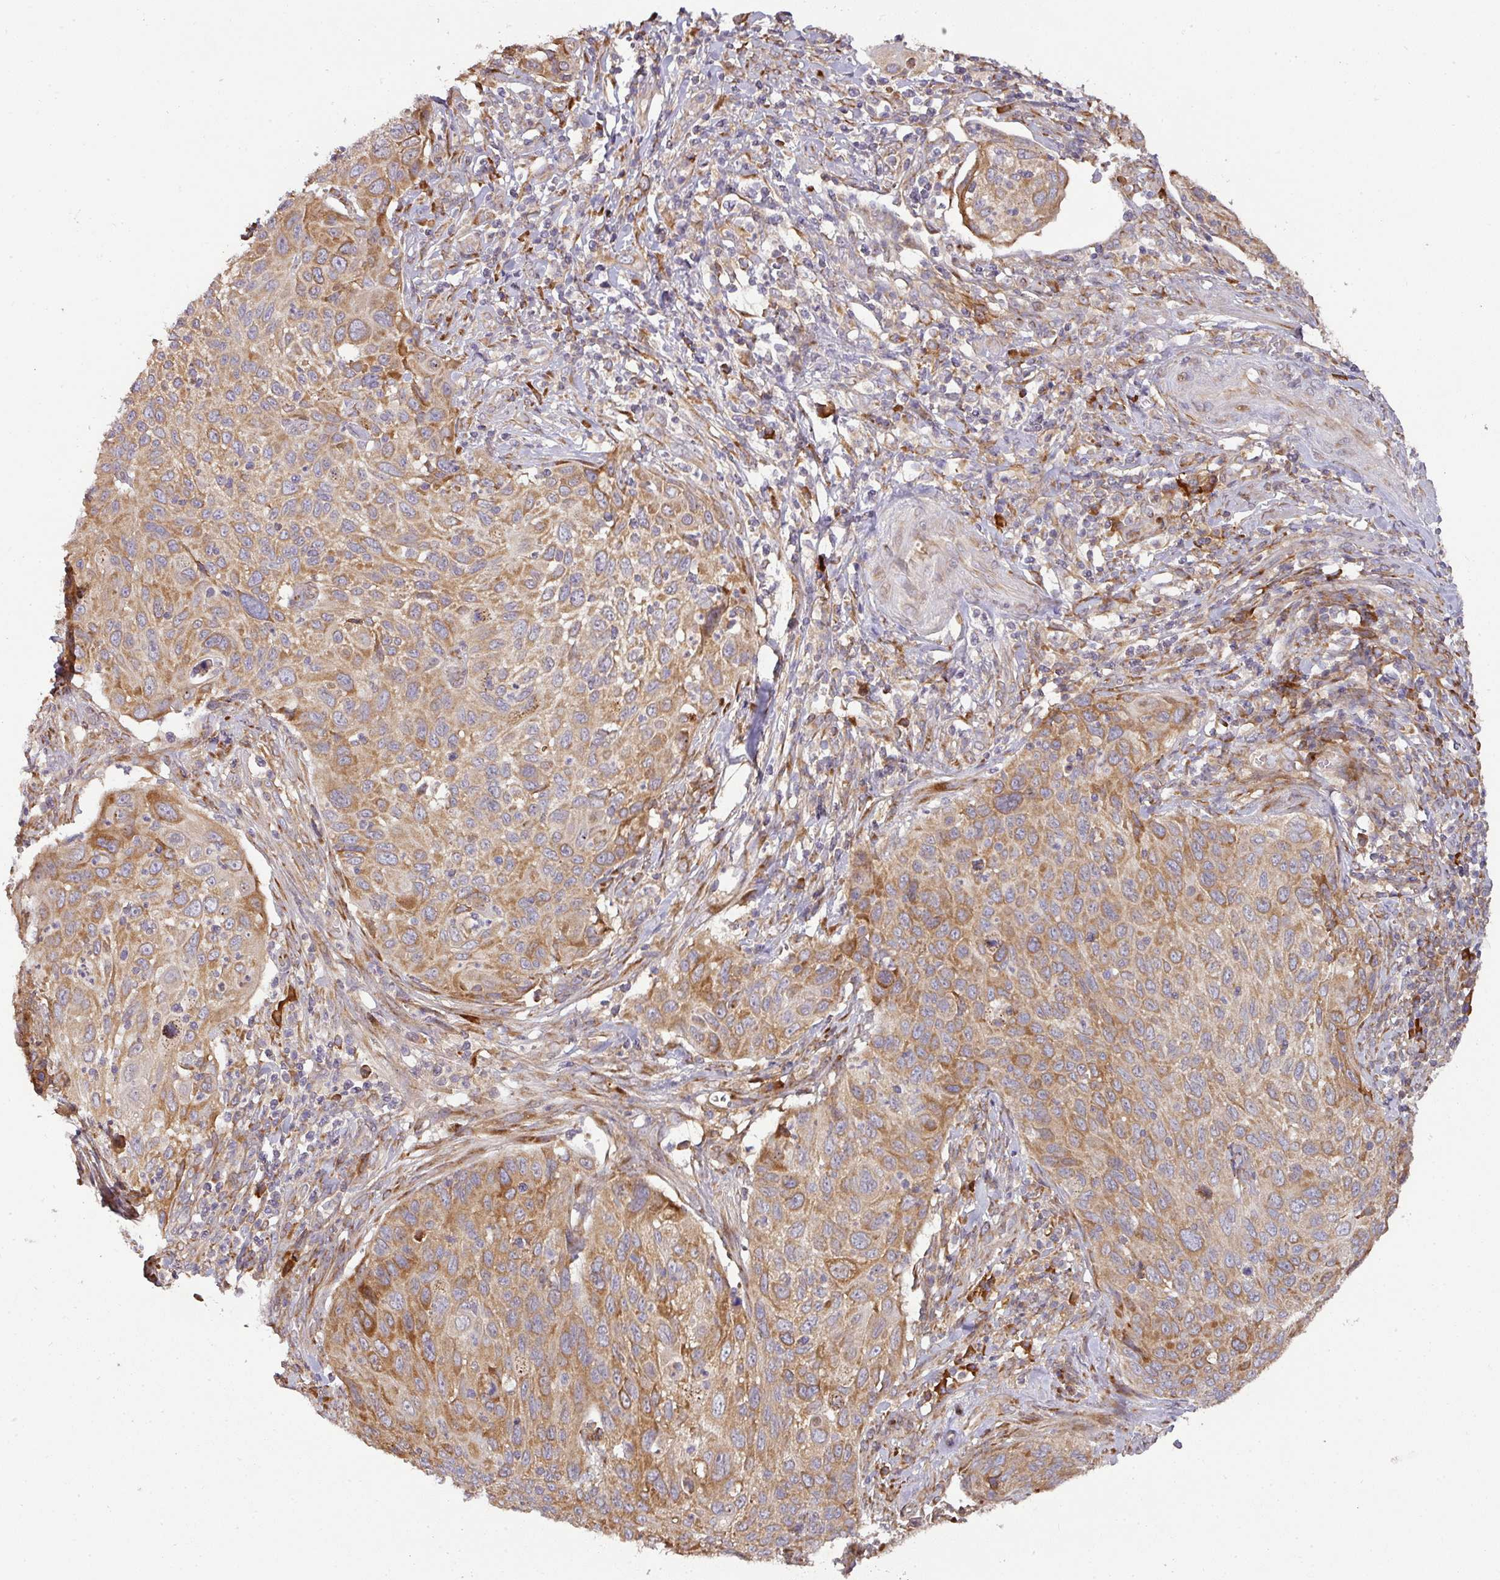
{"staining": {"intensity": "moderate", "quantity": ">75%", "location": "cytoplasmic/membranous"}, "tissue": "cervical cancer", "cell_type": "Tumor cells", "image_type": "cancer", "snomed": [{"axis": "morphology", "description": "Squamous cell carcinoma, NOS"}, {"axis": "topography", "description": "Cervix"}], "caption": "Squamous cell carcinoma (cervical) tissue exhibits moderate cytoplasmic/membranous positivity in about >75% of tumor cells (Brightfield microscopy of DAB IHC at high magnification).", "gene": "GALP", "patient": {"sex": "female", "age": 70}}